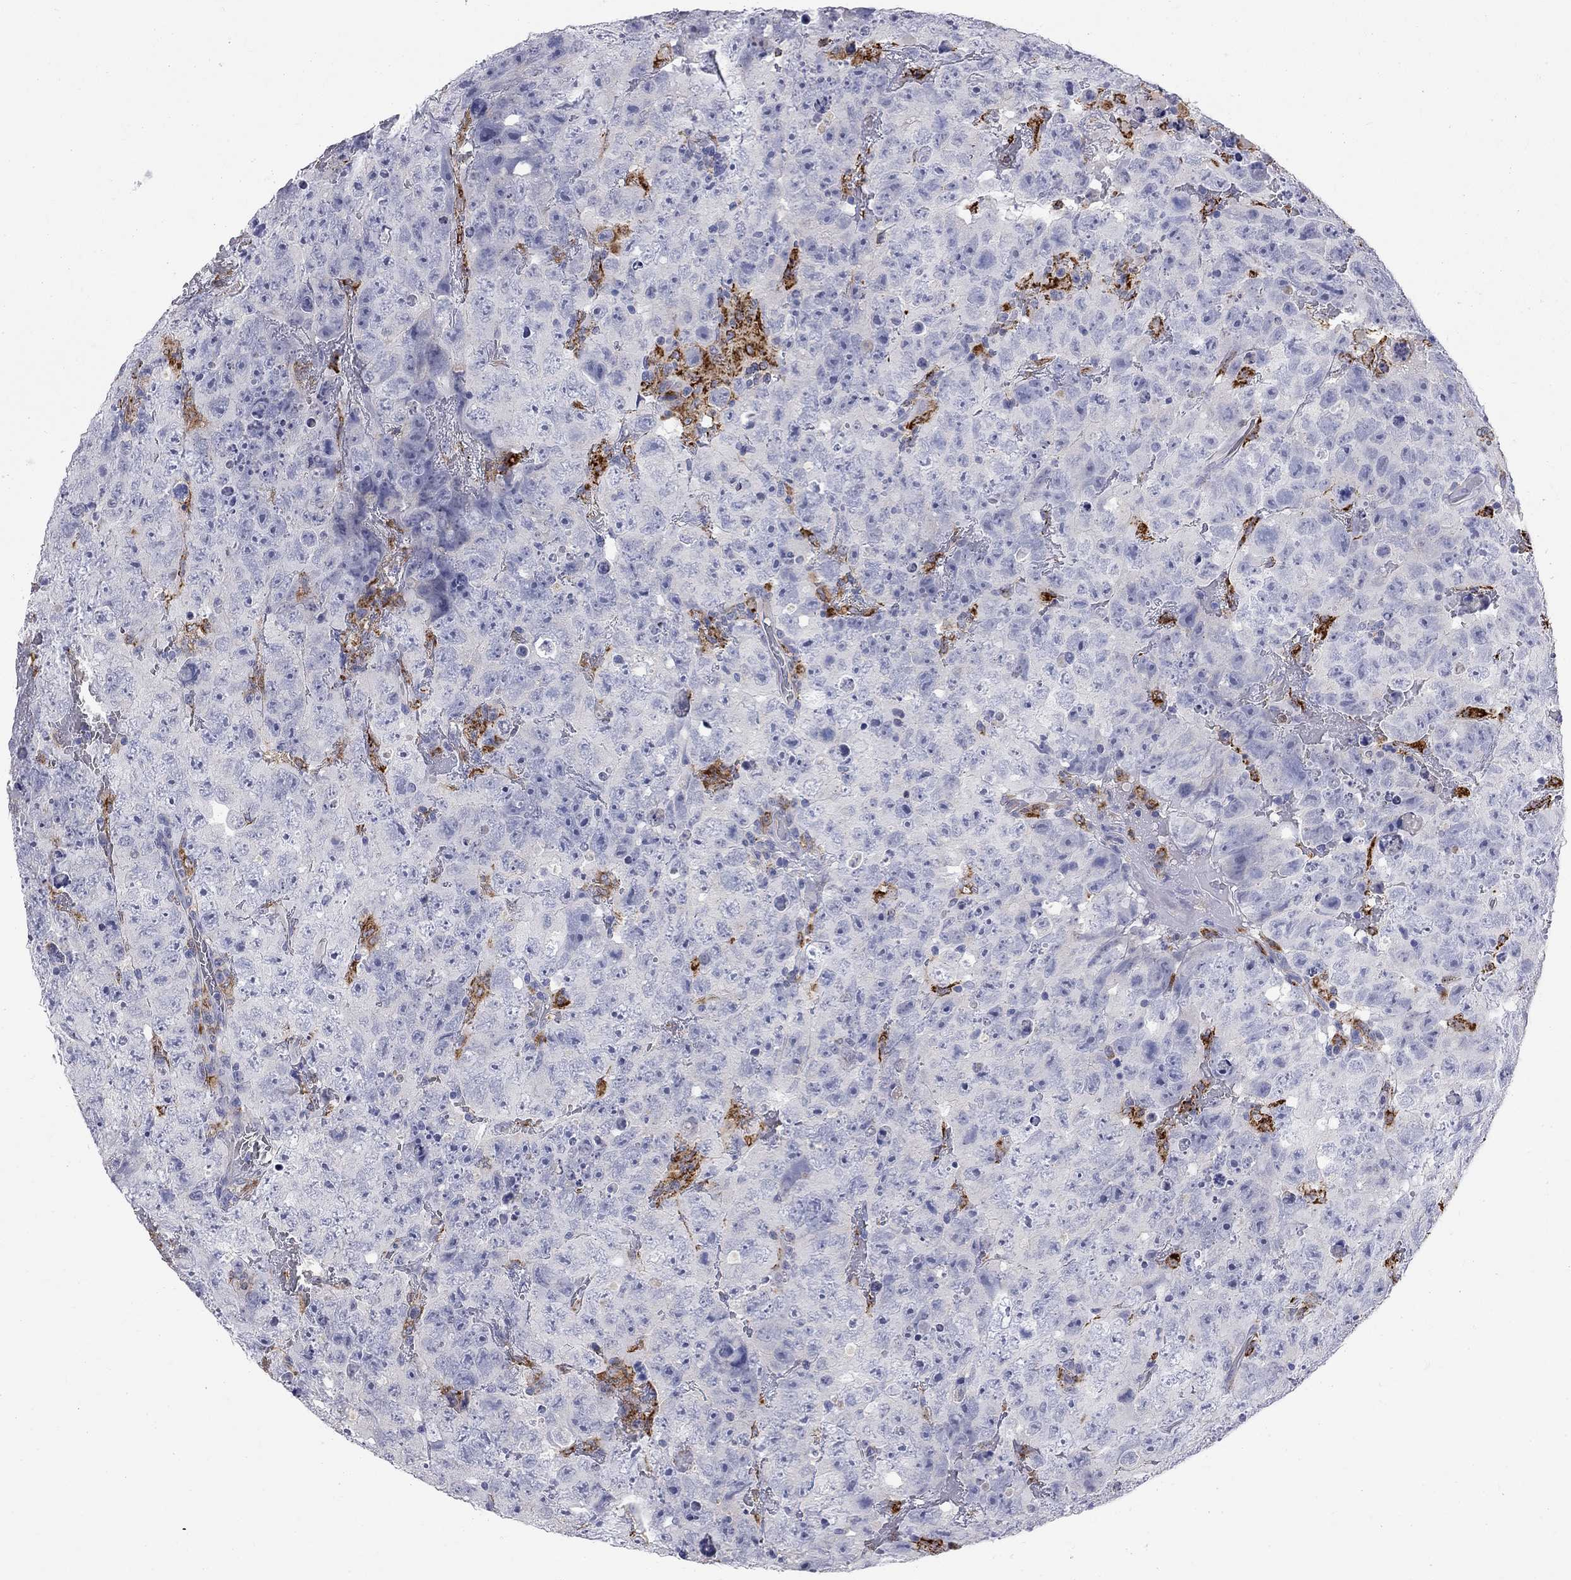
{"staining": {"intensity": "negative", "quantity": "none", "location": "none"}, "tissue": "testis cancer", "cell_type": "Tumor cells", "image_type": "cancer", "snomed": [{"axis": "morphology", "description": "Carcinoma, Embryonal, NOS"}, {"axis": "topography", "description": "Testis"}], "caption": "Immunohistochemistry (IHC) photomicrograph of human embryonal carcinoma (testis) stained for a protein (brown), which demonstrates no expression in tumor cells.", "gene": "ACSL1", "patient": {"sex": "male", "age": 24}}